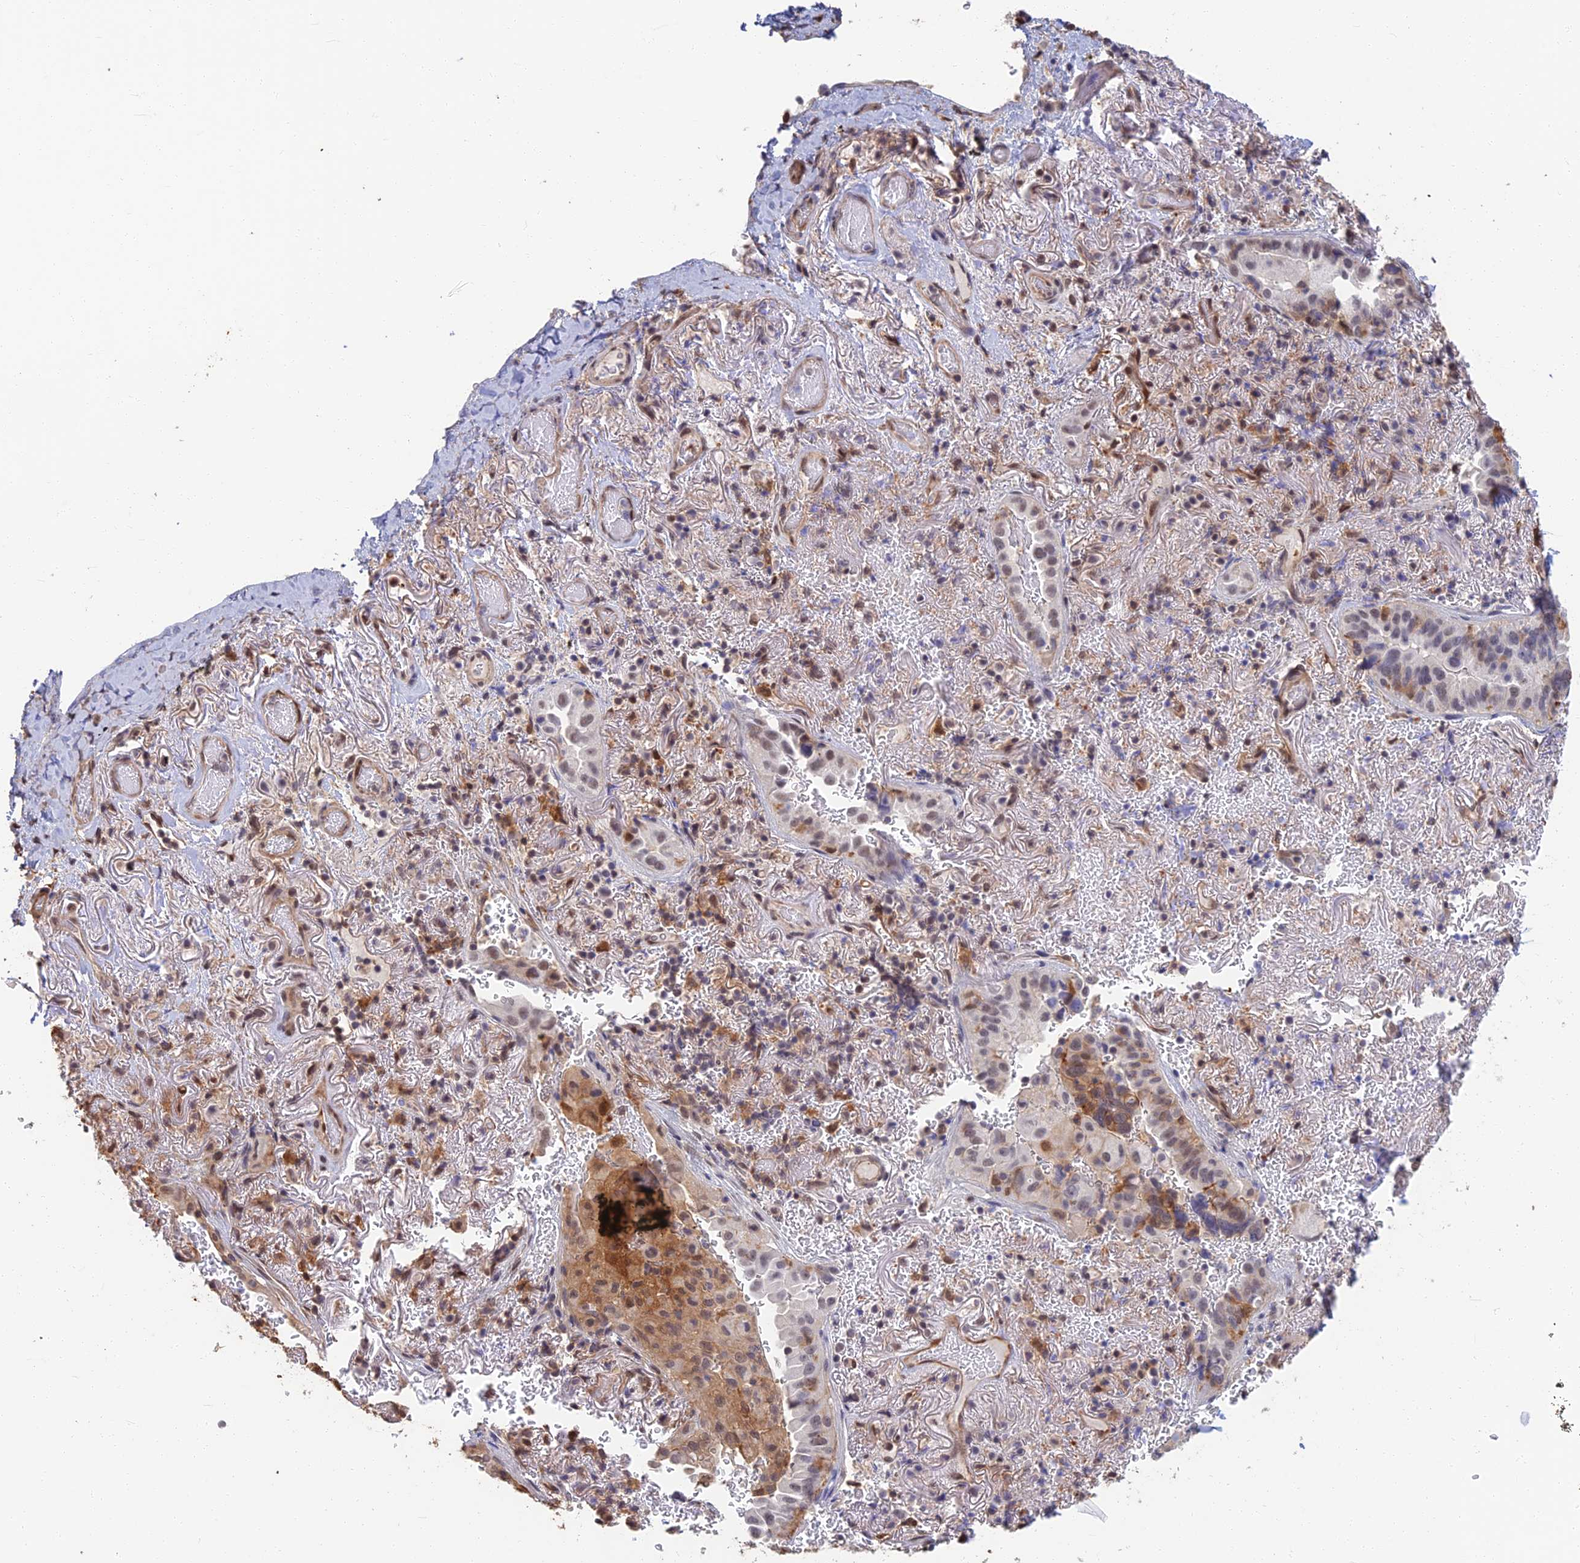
{"staining": {"intensity": "weak", "quantity": "<25%", "location": "cytoplasmic/membranous,nuclear"}, "tissue": "lung cancer", "cell_type": "Tumor cells", "image_type": "cancer", "snomed": [{"axis": "morphology", "description": "Adenocarcinoma, NOS"}, {"axis": "topography", "description": "Lung"}], "caption": "Tumor cells show no significant protein expression in lung cancer.", "gene": "LRRN3", "patient": {"sex": "female", "age": 69}}